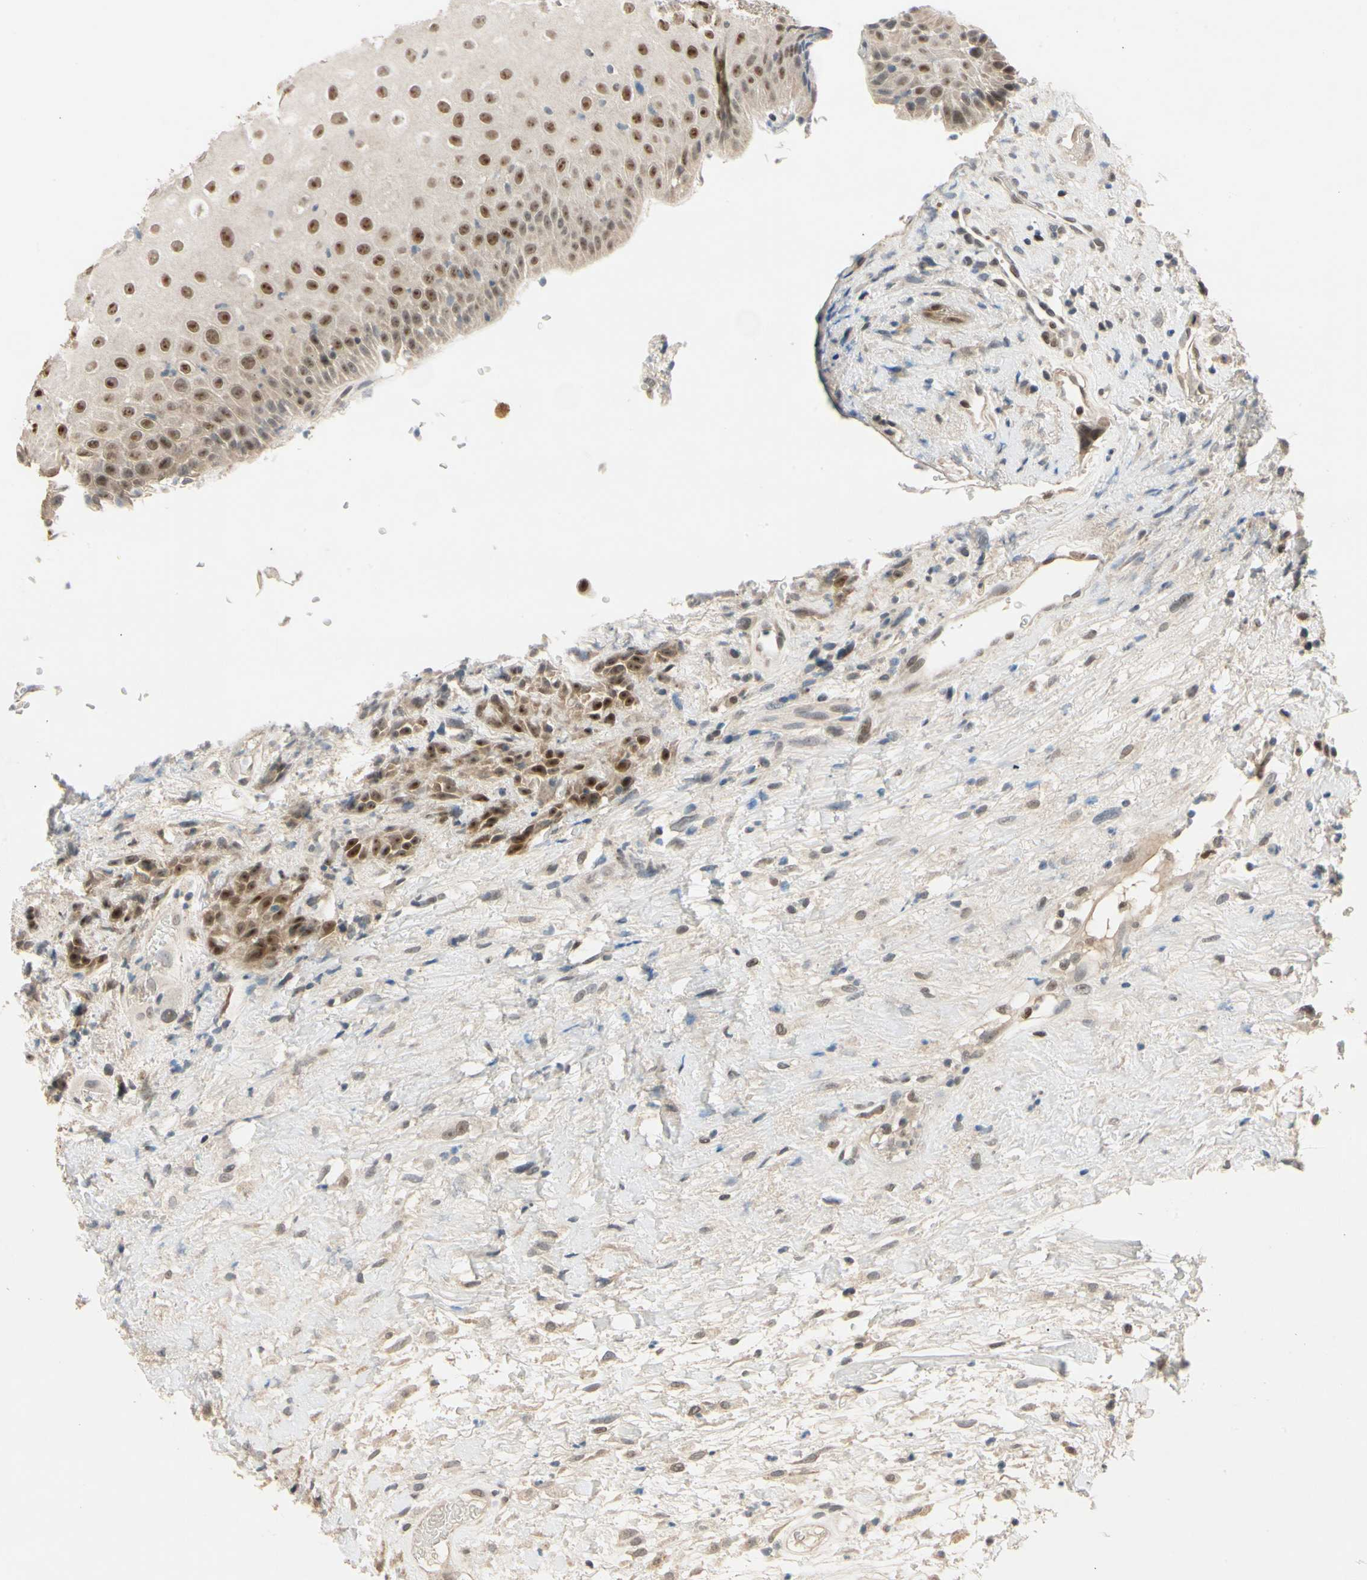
{"staining": {"intensity": "strong", "quantity": ">75%", "location": "cytoplasmic/membranous,nuclear"}, "tissue": "head and neck cancer", "cell_type": "Tumor cells", "image_type": "cancer", "snomed": [{"axis": "morphology", "description": "Normal tissue, NOS"}, {"axis": "morphology", "description": "Squamous cell carcinoma, NOS"}, {"axis": "topography", "description": "Cartilage tissue"}, {"axis": "topography", "description": "Head-Neck"}], "caption": "Immunohistochemical staining of human head and neck squamous cell carcinoma exhibits strong cytoplasmic/membranous and nuclear protein positivity in about >75% of tumor cells. The protein is stained brown, and the nuclei are stained in blue (DAB (3,3'-diaminobenzidine) IHC with brightfield microscopy, high magnification).", "gene": "RIOX2", "patient": {"sex": "male", "age": 62}}